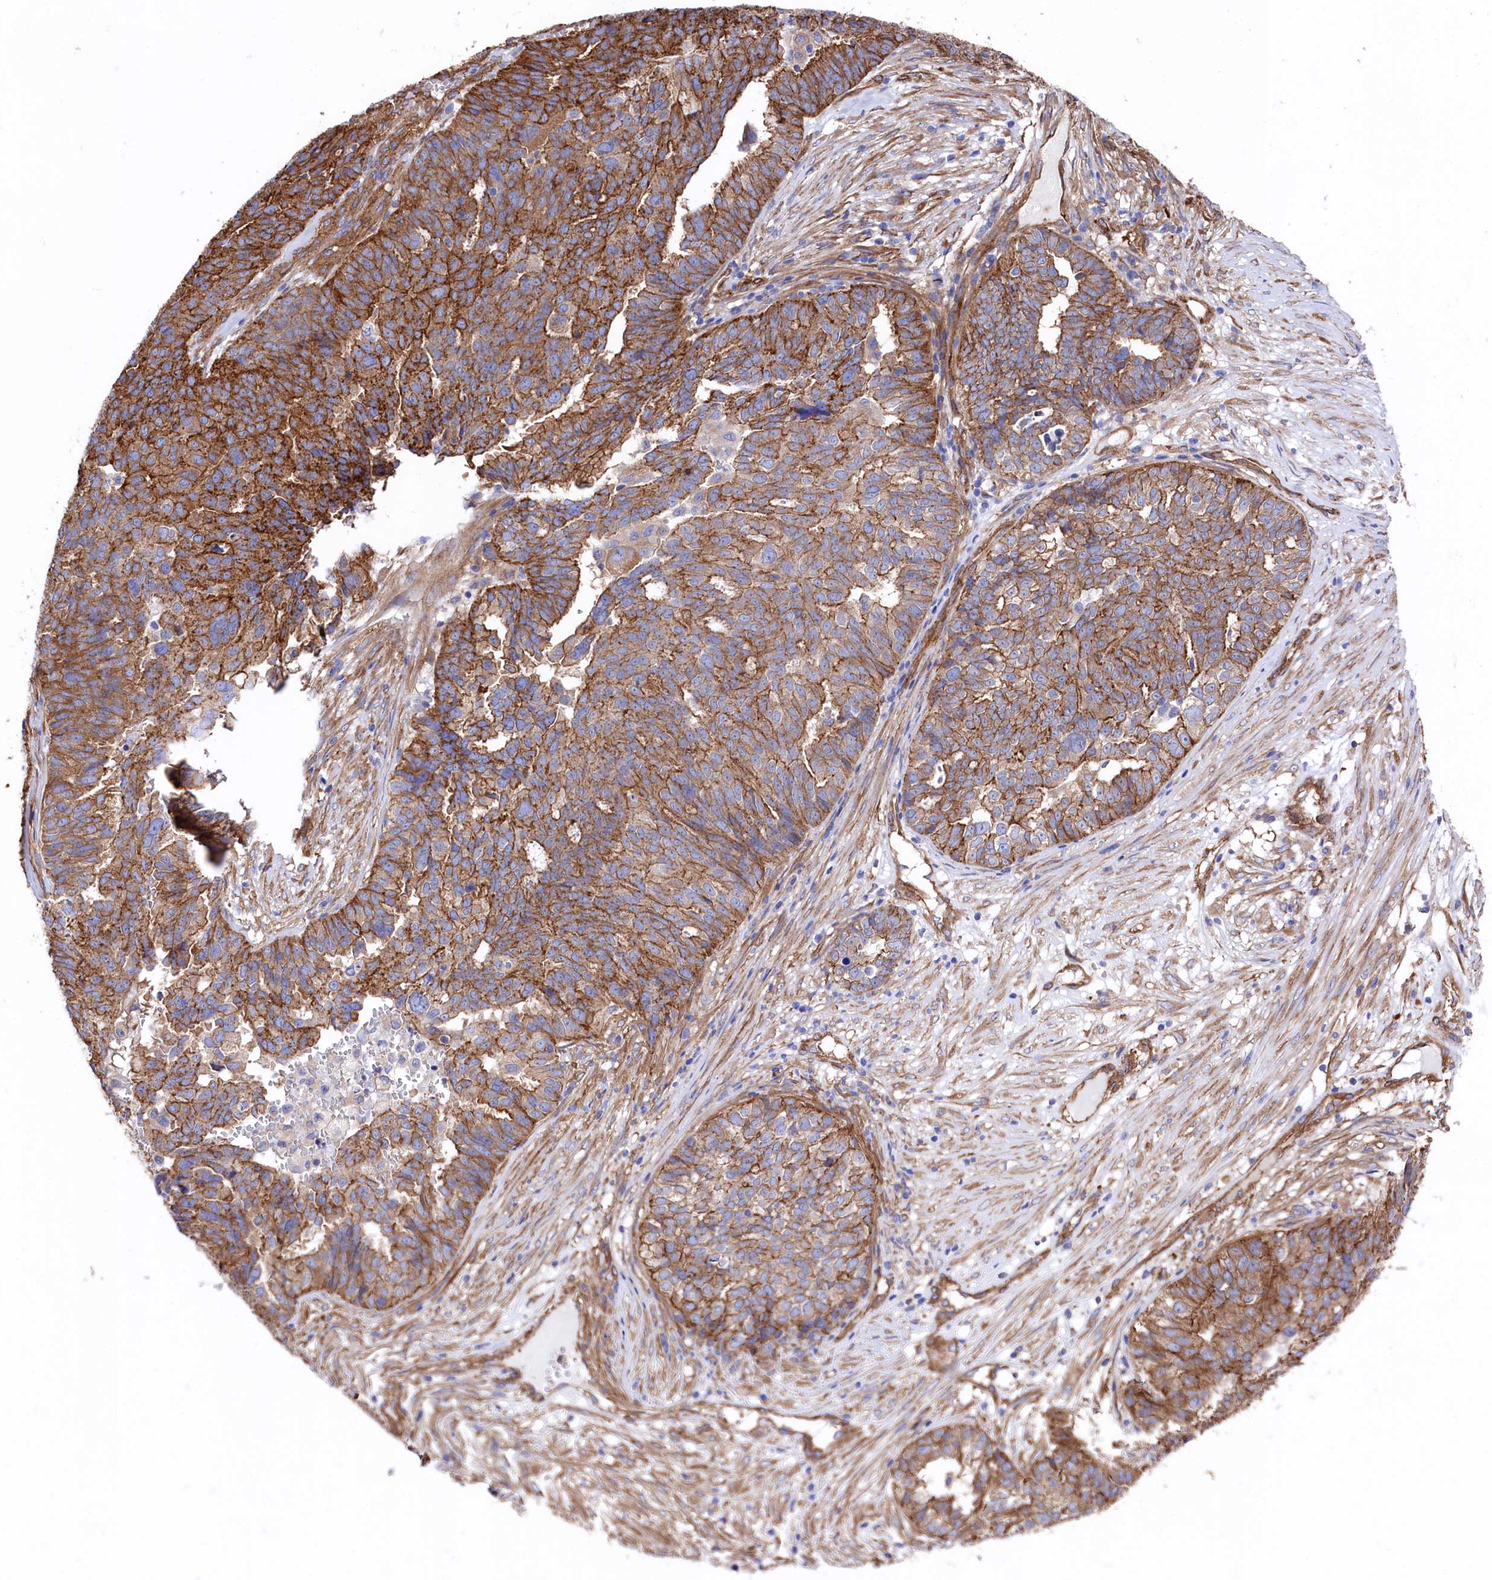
{"staining": {"intensity": "strong", "quantity": ">75%", "location": "cytoplasmic/membranous"}, "tissue": "ovarian cancer", "cell_type": "Tumor cells", "image_type": "cancer", "snomed": [{"axis": "morphology", "description": "Cystadenocarcinoma, serous, NOS"}, {"axis": "topography", "description": "Ovary"}], "caption": "Tumor cells exhibit high levels of strong cytoplasmic/membranous positivity in approximately >75% of cells in human ovarian cancer (serous cystadenocarcinoma). The protein of interest is stained brown, and the nuclei are stained in blue (DAB (3,3'-diaminobenzidine) IHC with brightfield microscopy, high magnification).", "gene": "TNKS1BP1", "patient": {"sex": "female", "age": 59}}